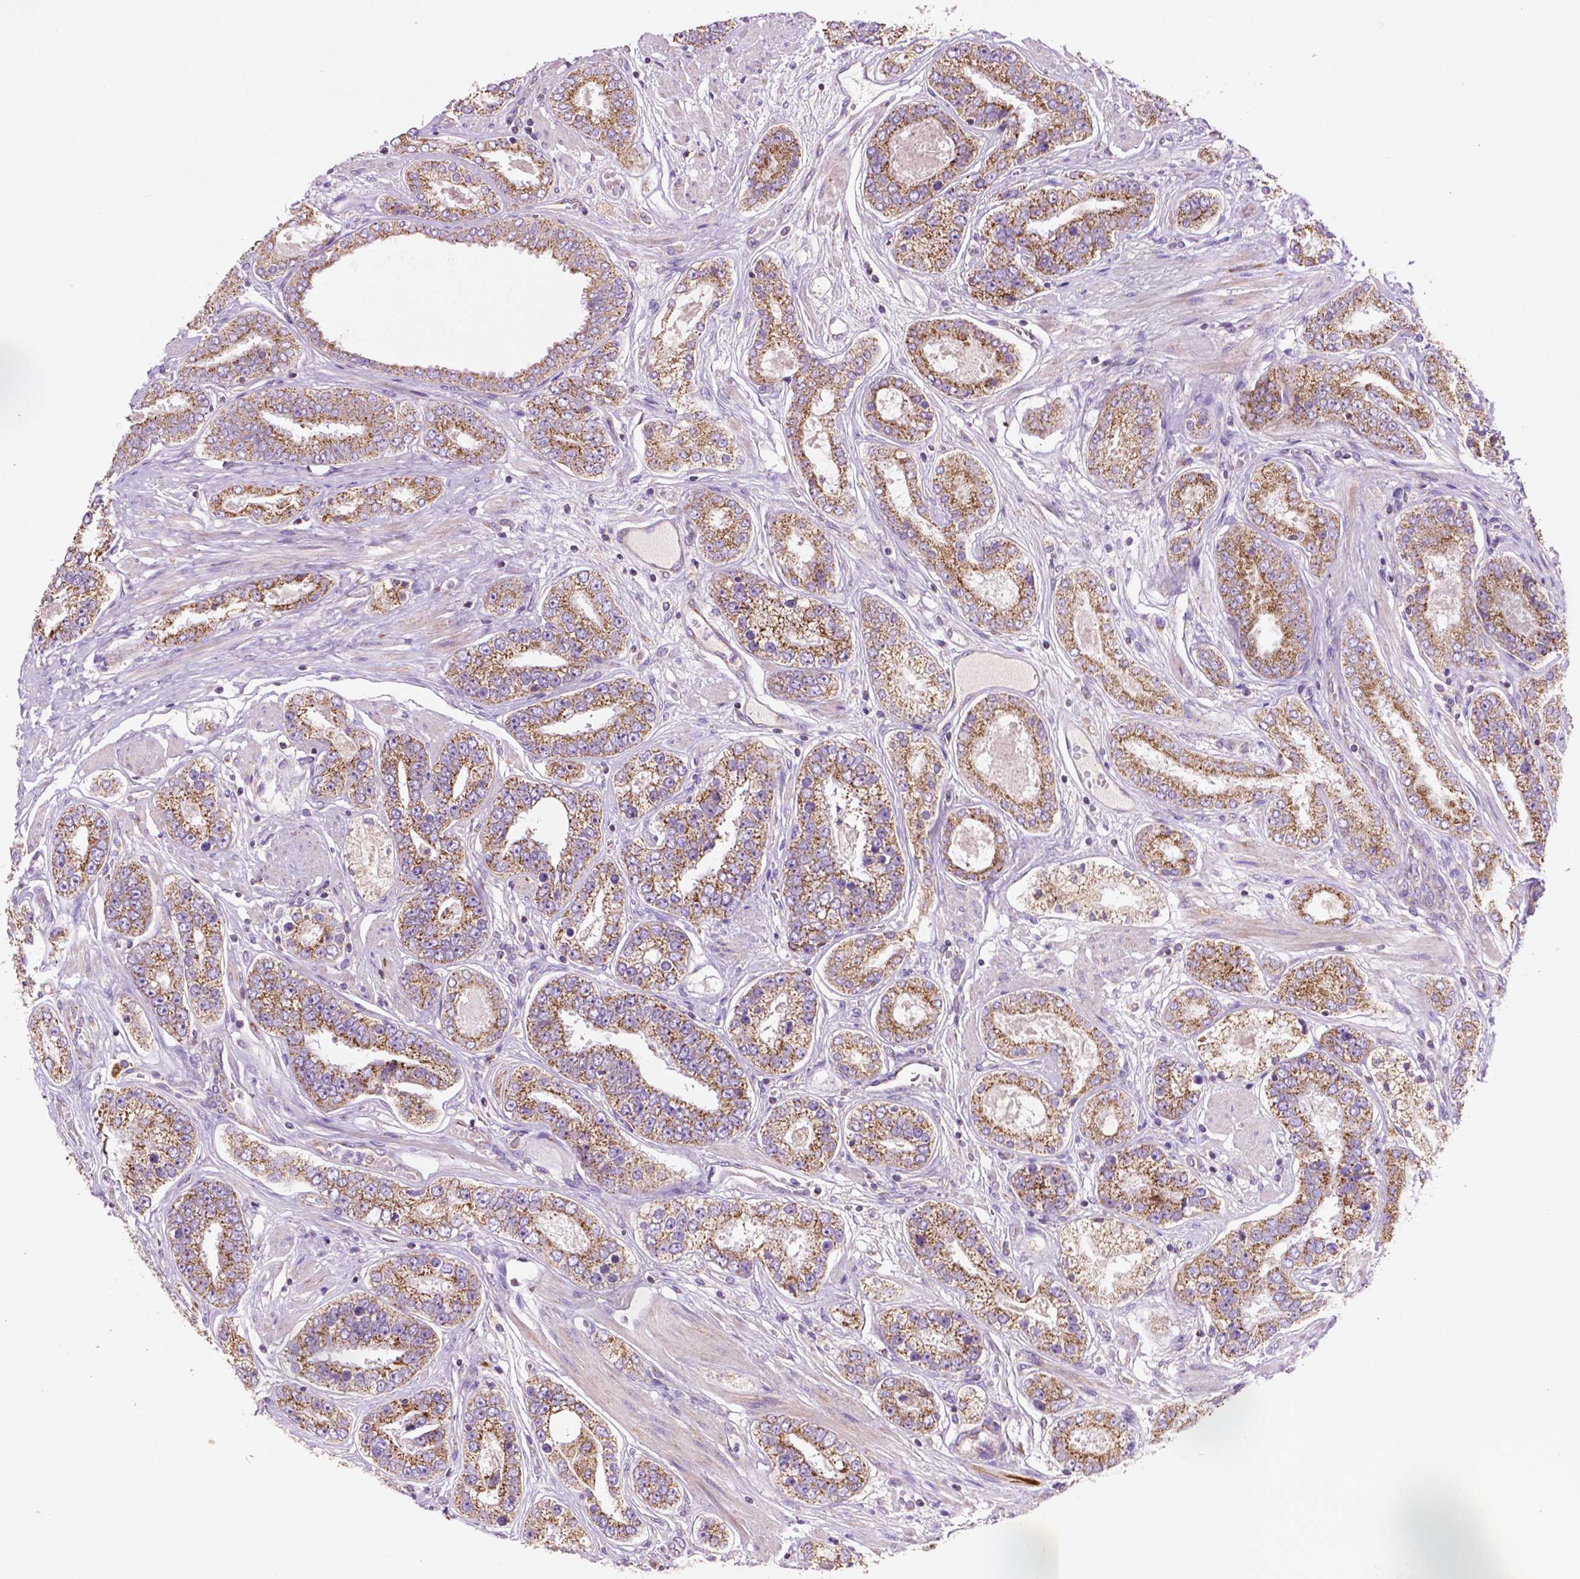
{"staining": {"intensity": "strong", "quantity": ">75%", "location": "cytoplasmic/membranous"}, "tissue": "prostate cancer", "cell_type": "Tumor cells", "image_type": "cancer", "snomed": [{"axis": "morphology", "description": "Adenocarcinoma, High grade"}, {"axis": "topography", "description": "Prostate"}], "caption": "The histopathology image reveals a brown stain indicating the presence of a protein in the cytoplasmic/membranous of tumor cells in prostate cancer. (Stains: DAB (3,3'-diaminobenzidine) in brown, nuclei in blue, Microscopy: brightfield microscopy at high magnification).", "gene": "ILVBL", "patient": {"sex": "male", "age": 63}}